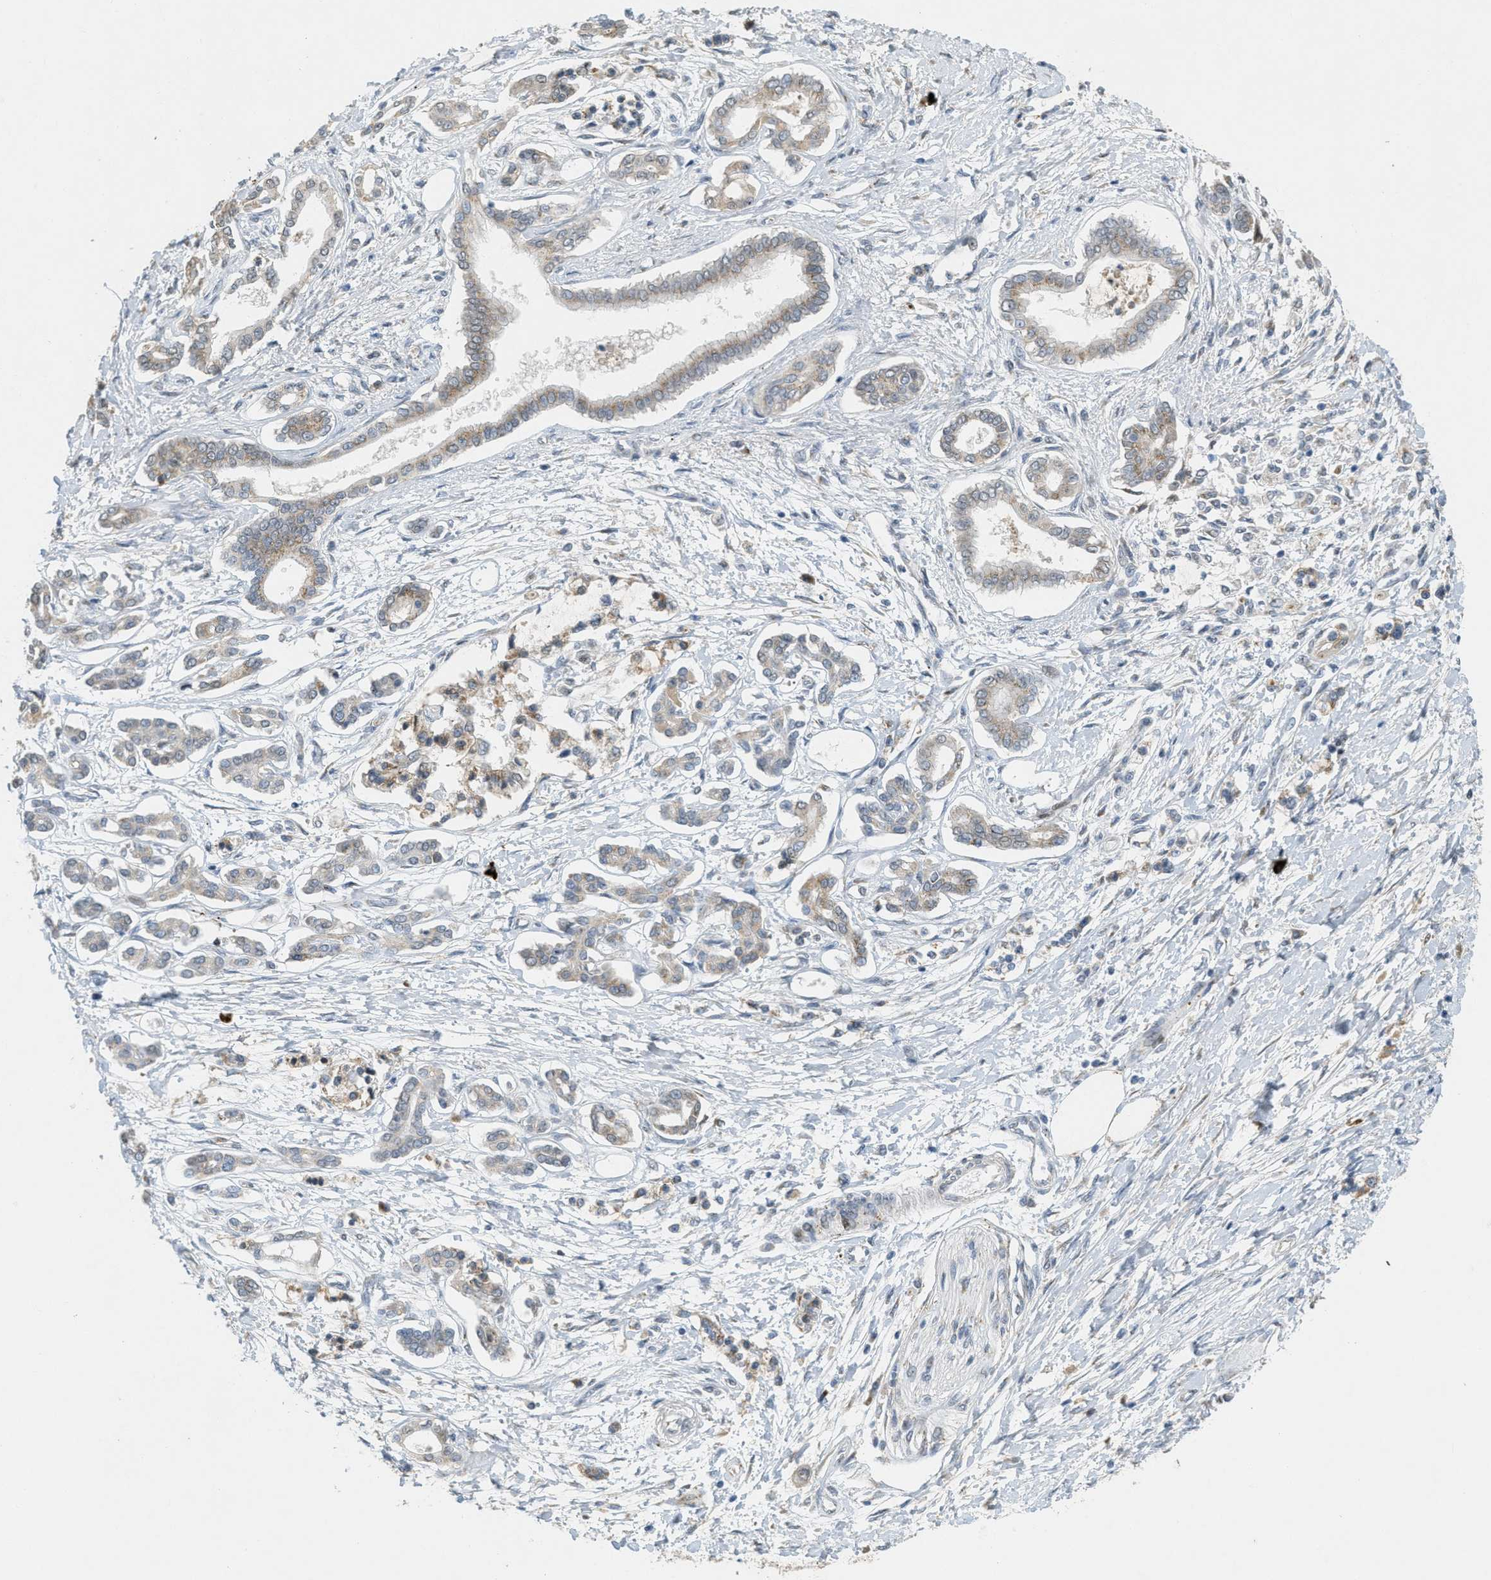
{"staining": {"intensity": "weak", "quantity": ">75%", "location": "cytoplasmic/membranous"}, "tissue": "pancreatic cancer", "cell_type": "Tumor cells", "image_type": "cancer", "snomed": [{"axis": "morphology", "description": "Adenocarcinoma, NOS"}, {"axis": "topography", "description": "Pancreas"}], "caption": "Protein analysis of pancreatic adenocarcinoma tissue reveals weak cytoplasmic/membranous staining in approximately >75% of tumor cells. Nuclei are stained in blue.", "gene": "ZFPL1", "patient": {"sex": "male", "age": 56}}